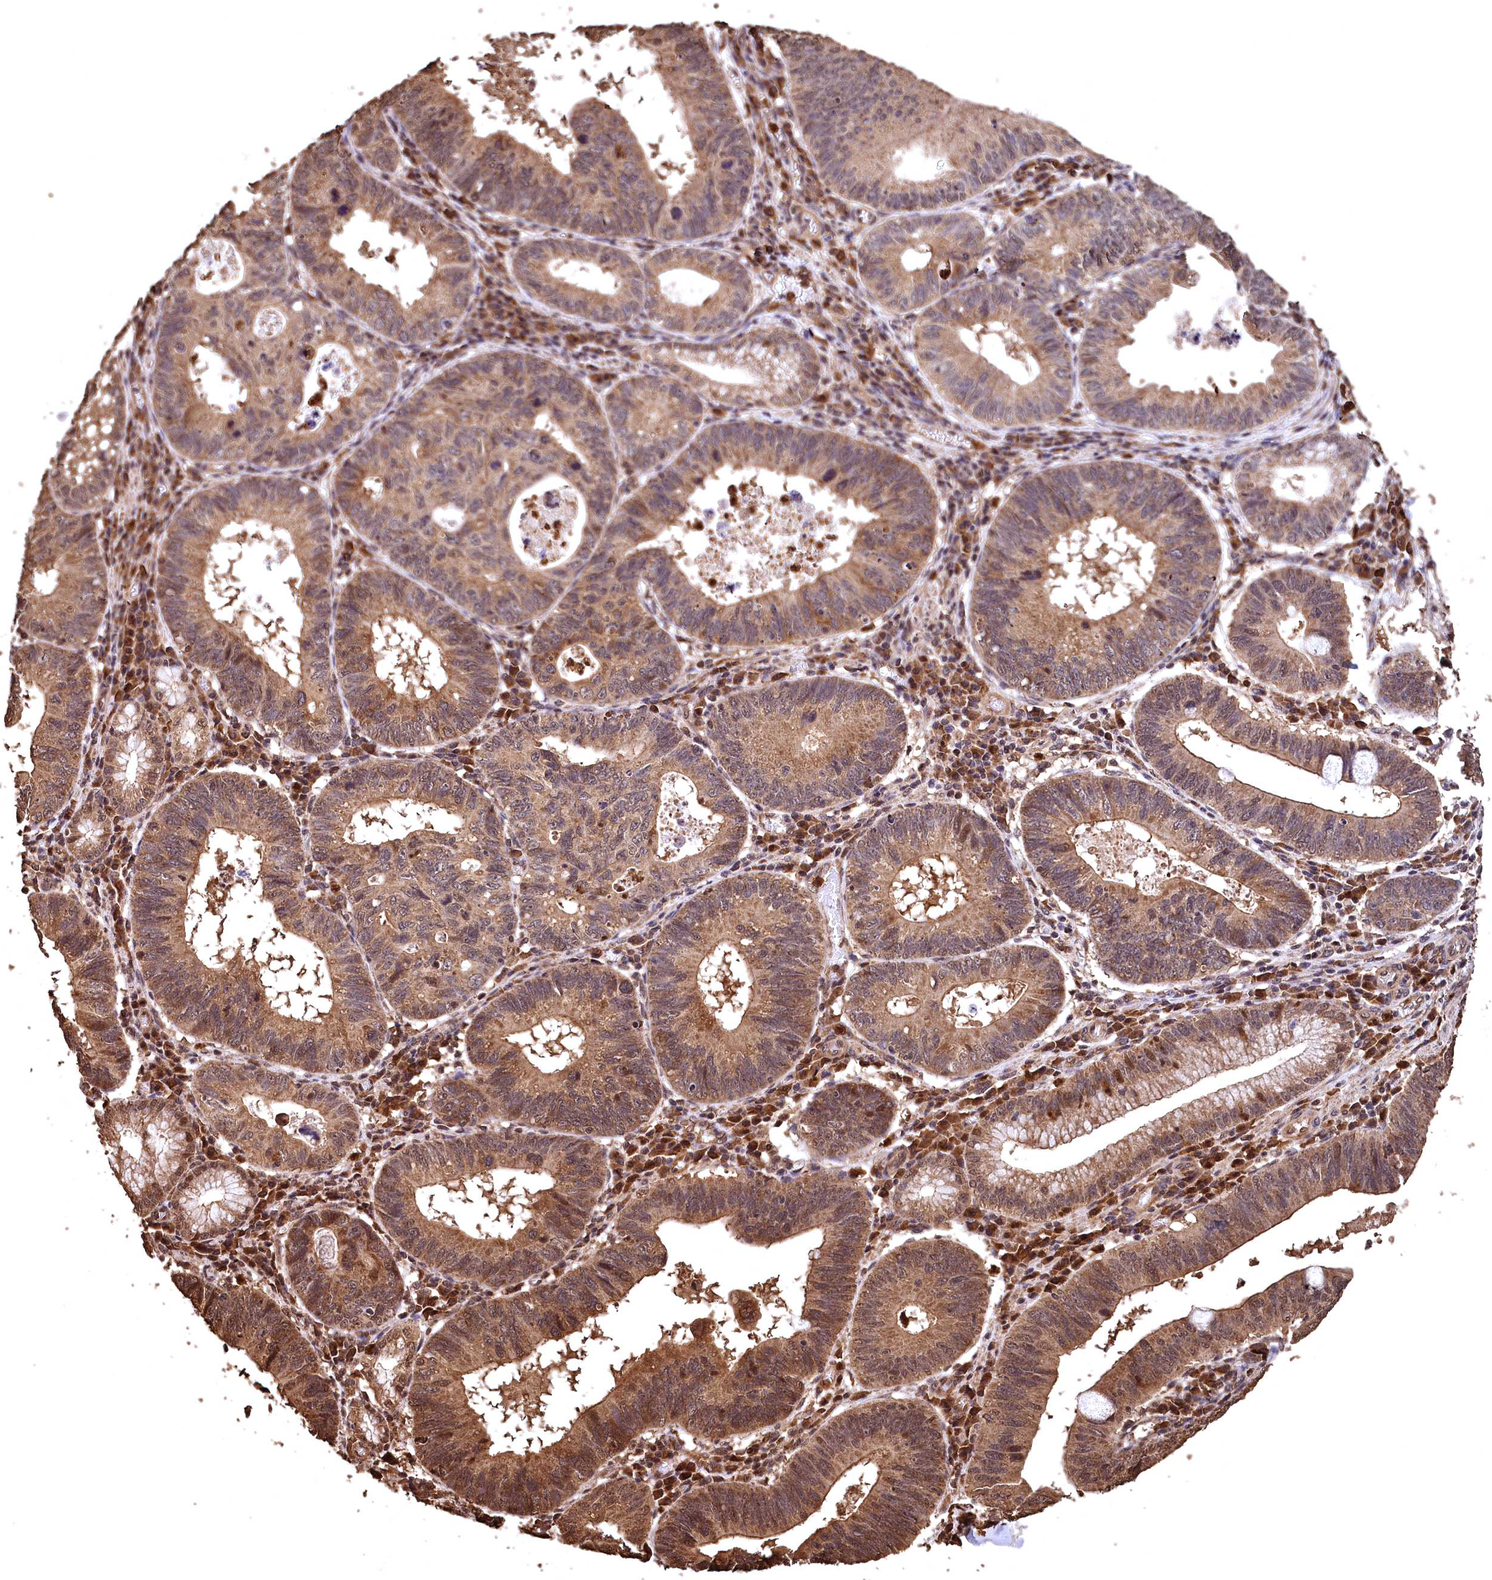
{"staining": {"intensity": "moderate", "quantity": ">75%", "location": "cytoplasmic/membranous"}, "tissue": "stomach cancer", "cell_type": "Tumor cells", "image_type": "cancer", "snomed": [{"axis": "morphology", "description": "Adenocarcinoma, NOS"}, {"axis": "topography", "description": "Stomach"}], "caption": "Stomach cancer stained for a protein displays moderate cytoplasmic/membranous positivity in tumor cells. (DAB IHC with brightfield microscopy, high magnification).", "gene": "CEP57L1", "patient": {"sex": "male", "age": 59}}